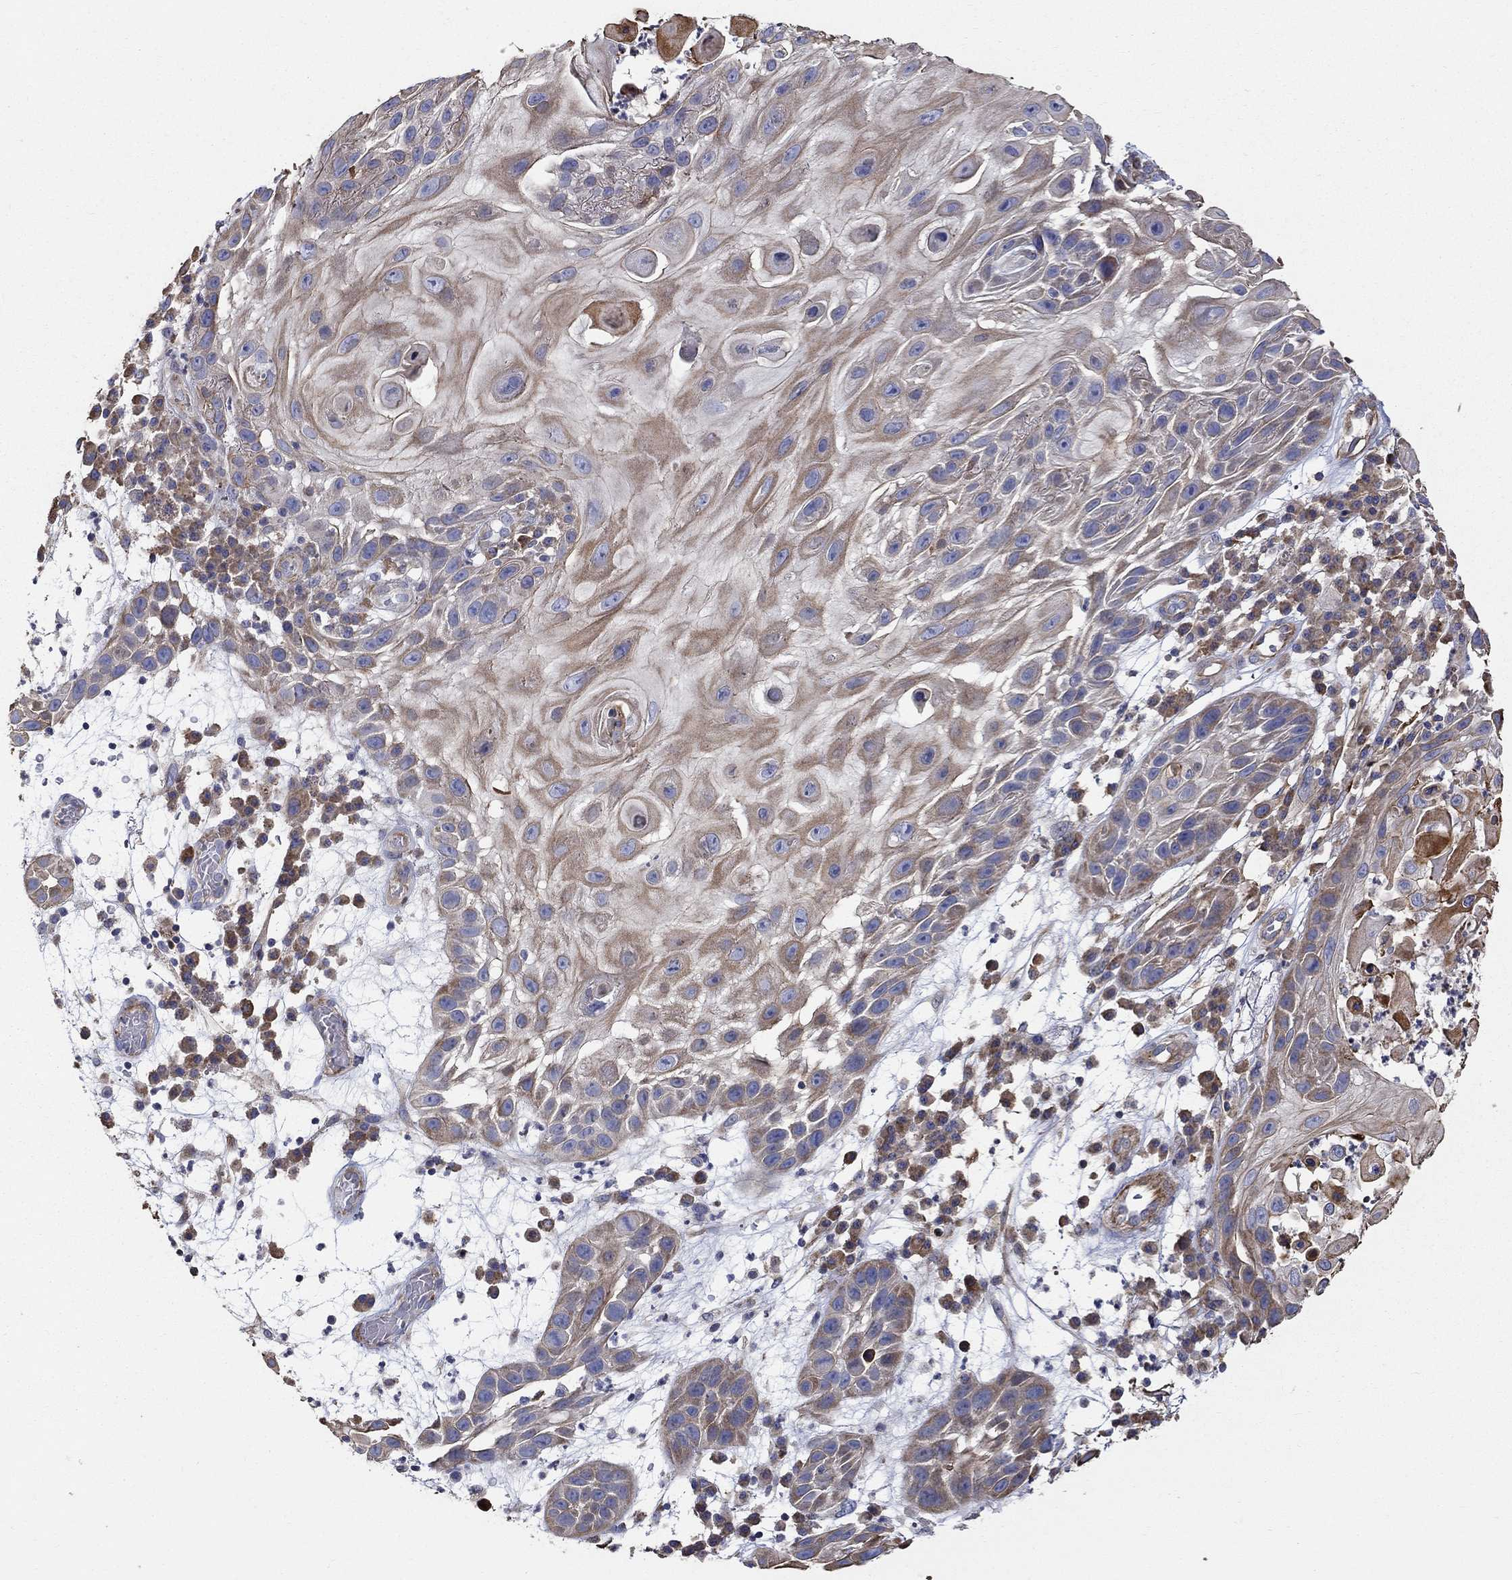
{"staining": {"intensity": "weak", "quantity": ">75%", "location": "cytoplasmic/membranous"}, "tissue": "skin cancer", "cell_type": "Tumor cells", "image_type": "cancer", "snomed": [{"axis": "morphology", "description": "Normal tissue, NOS"}, {"axis": "morphology", "description": "Squamous cell carcinoma, NOS"}, {"axis": "topography", "description": "Skin"}], "caption": "Immunohistochemistry (DAB (3,3'-diaminobenzidine)) staining of skin cancer (squamous cell carcinoma) shows weak cytoplasmic/membranous protein positivity in approximately >75% of tumor cells.", "gene": "NPHP1", "patient": {"sex": "male", "age": 79}}